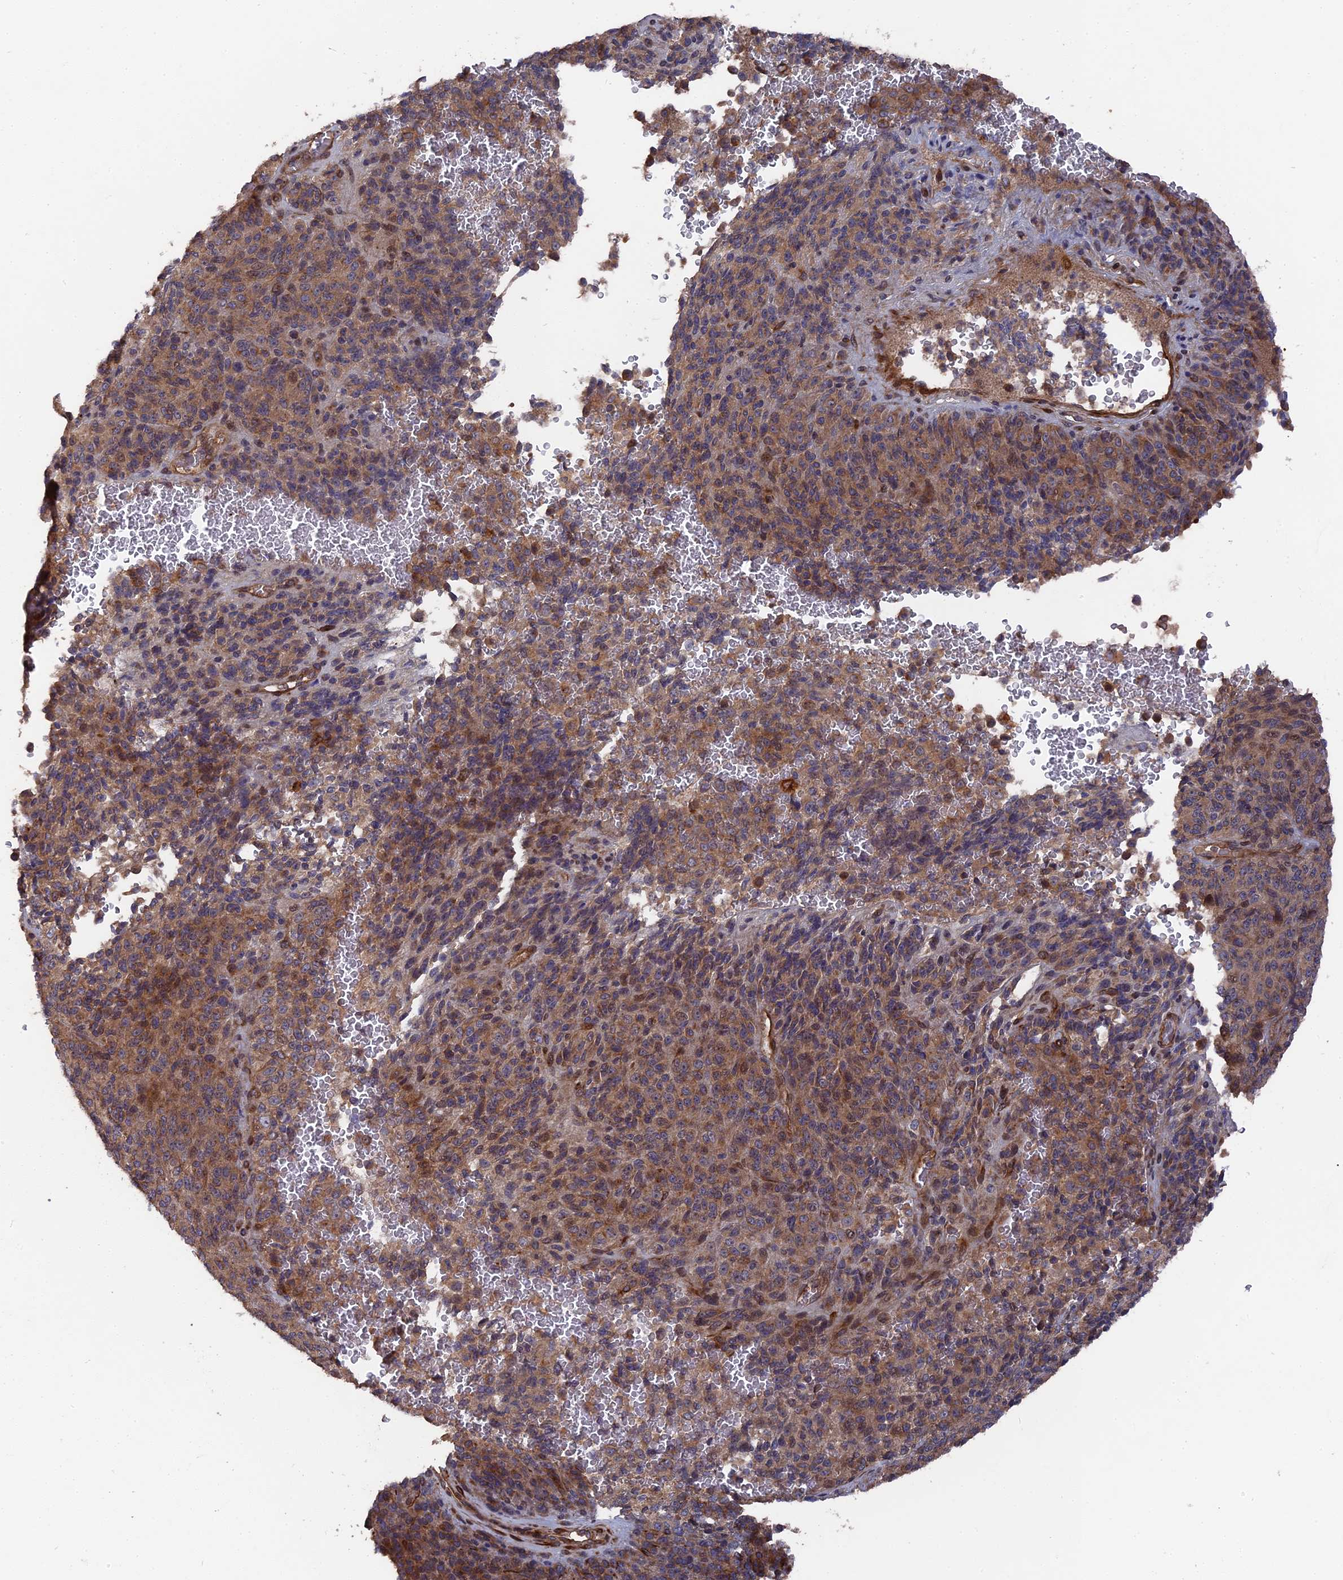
{"staining": {"intensity": "weak", "quantity": ">75%", "location": "cytoplasmic/membranous"}, "tissue": "melanoma", "cell_type": "Tumor cells", "image_type": "cancer", "snomed": [{"axis": "morphology", "description": "Malignant melanoma, Metastatic site"}, {"axis": "topography", "description": "Brain"}], "caption": "Protein staining of melanoma tissue reveals weak cytoplasmic/membranous staining in approximately >75% of tumor cells. (DAB IHC with brightfield microscopy, high magnification).", "gene": "DEF8", "patient": {"sex": "female", "age": 56}}